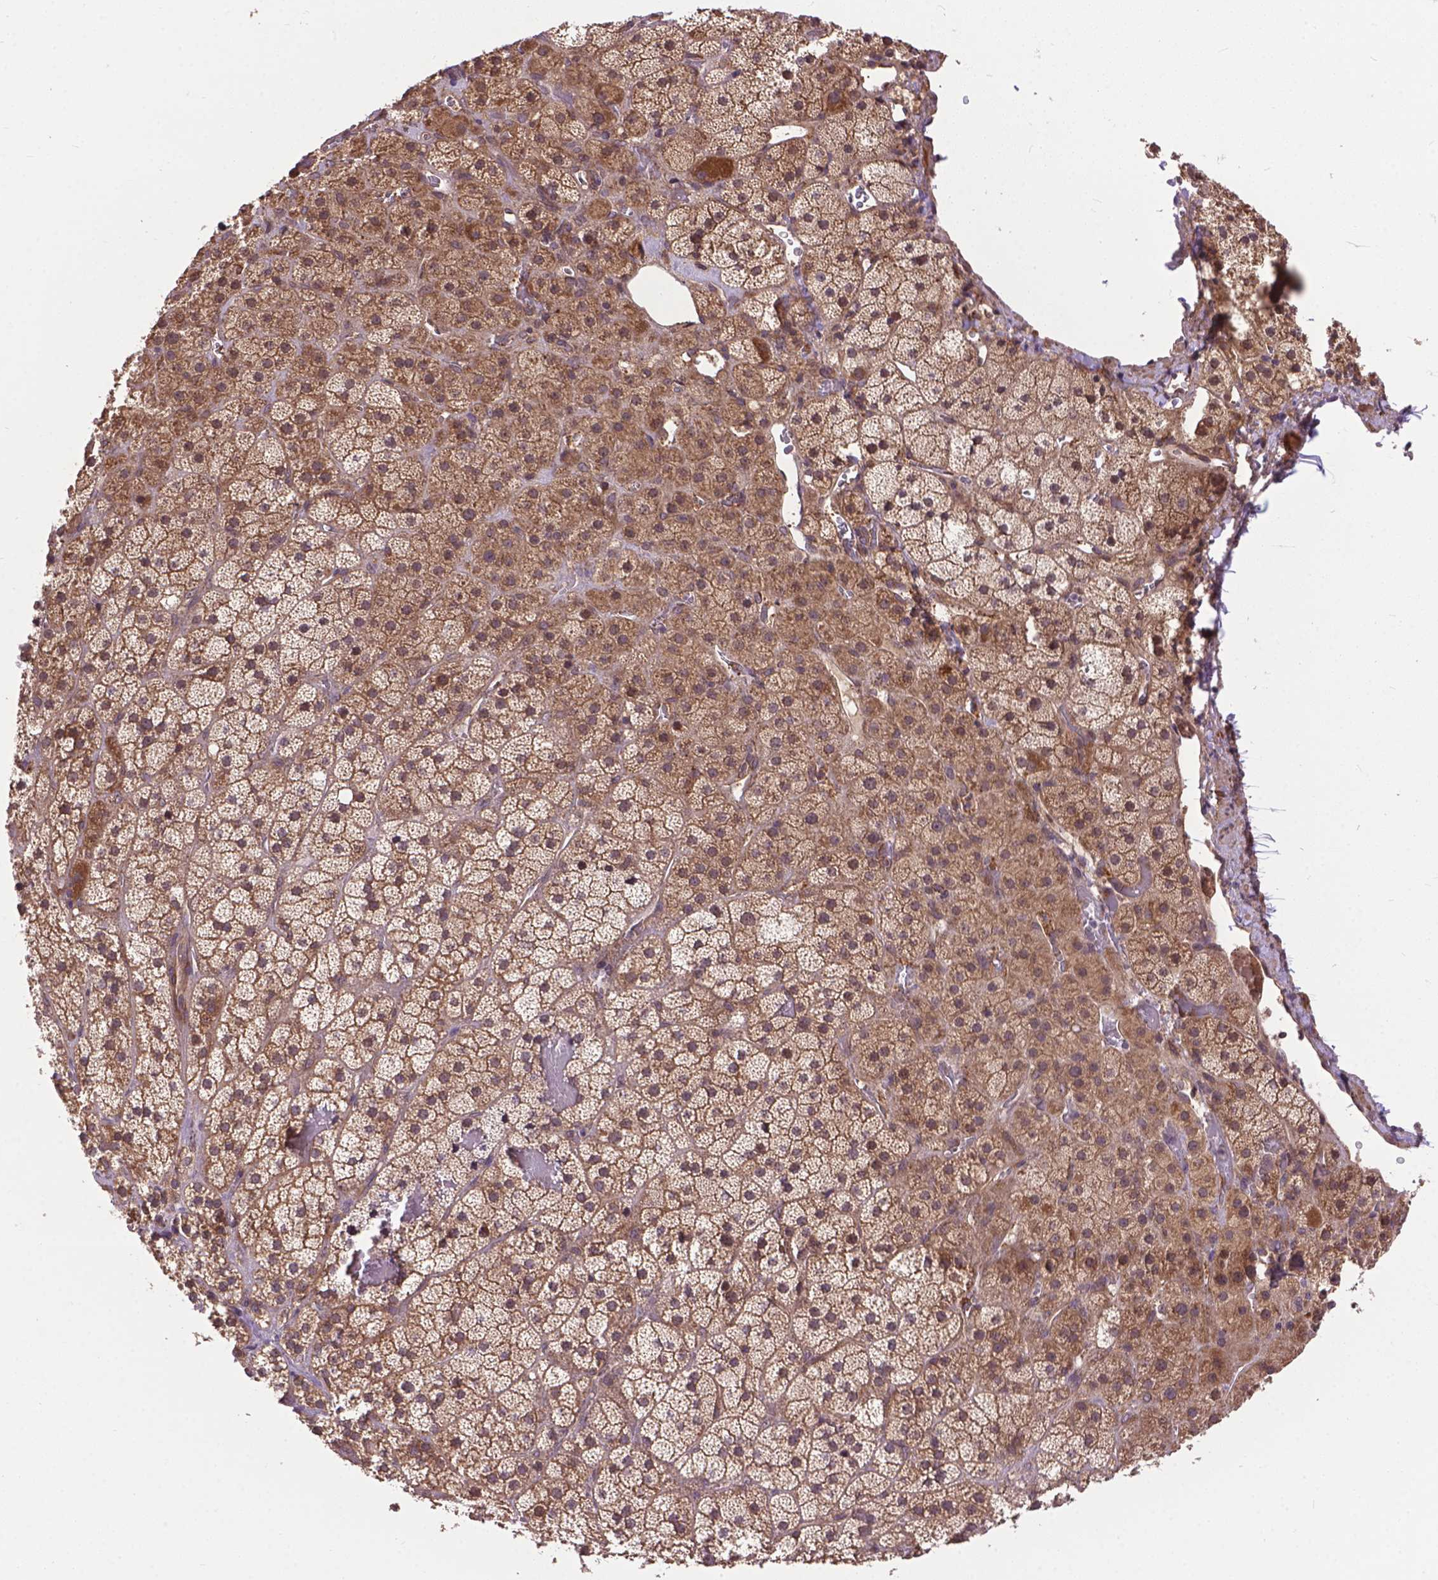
{"staining": {"intensity": "moderate", "quantity": ">75%", "location": "cytoplasmic/membranous"}, "tissue": "adrenal gland", "cell_type": "Glandular cells", "image_type": "normal", "snomed": [{"axis": "morphology", "description": "Normal tissue, NOS"}, {"axis": "topography", "description": "Adrenal gland"}], "caption": "Immunohistochemical staining of normal adrenal gland reveals medium levels of moderate cytoplasmic/membranous expression in approximately >75% of glandular cells.", "gene": "ZNF616", "patient": {"sex": "male", "age": 57}}